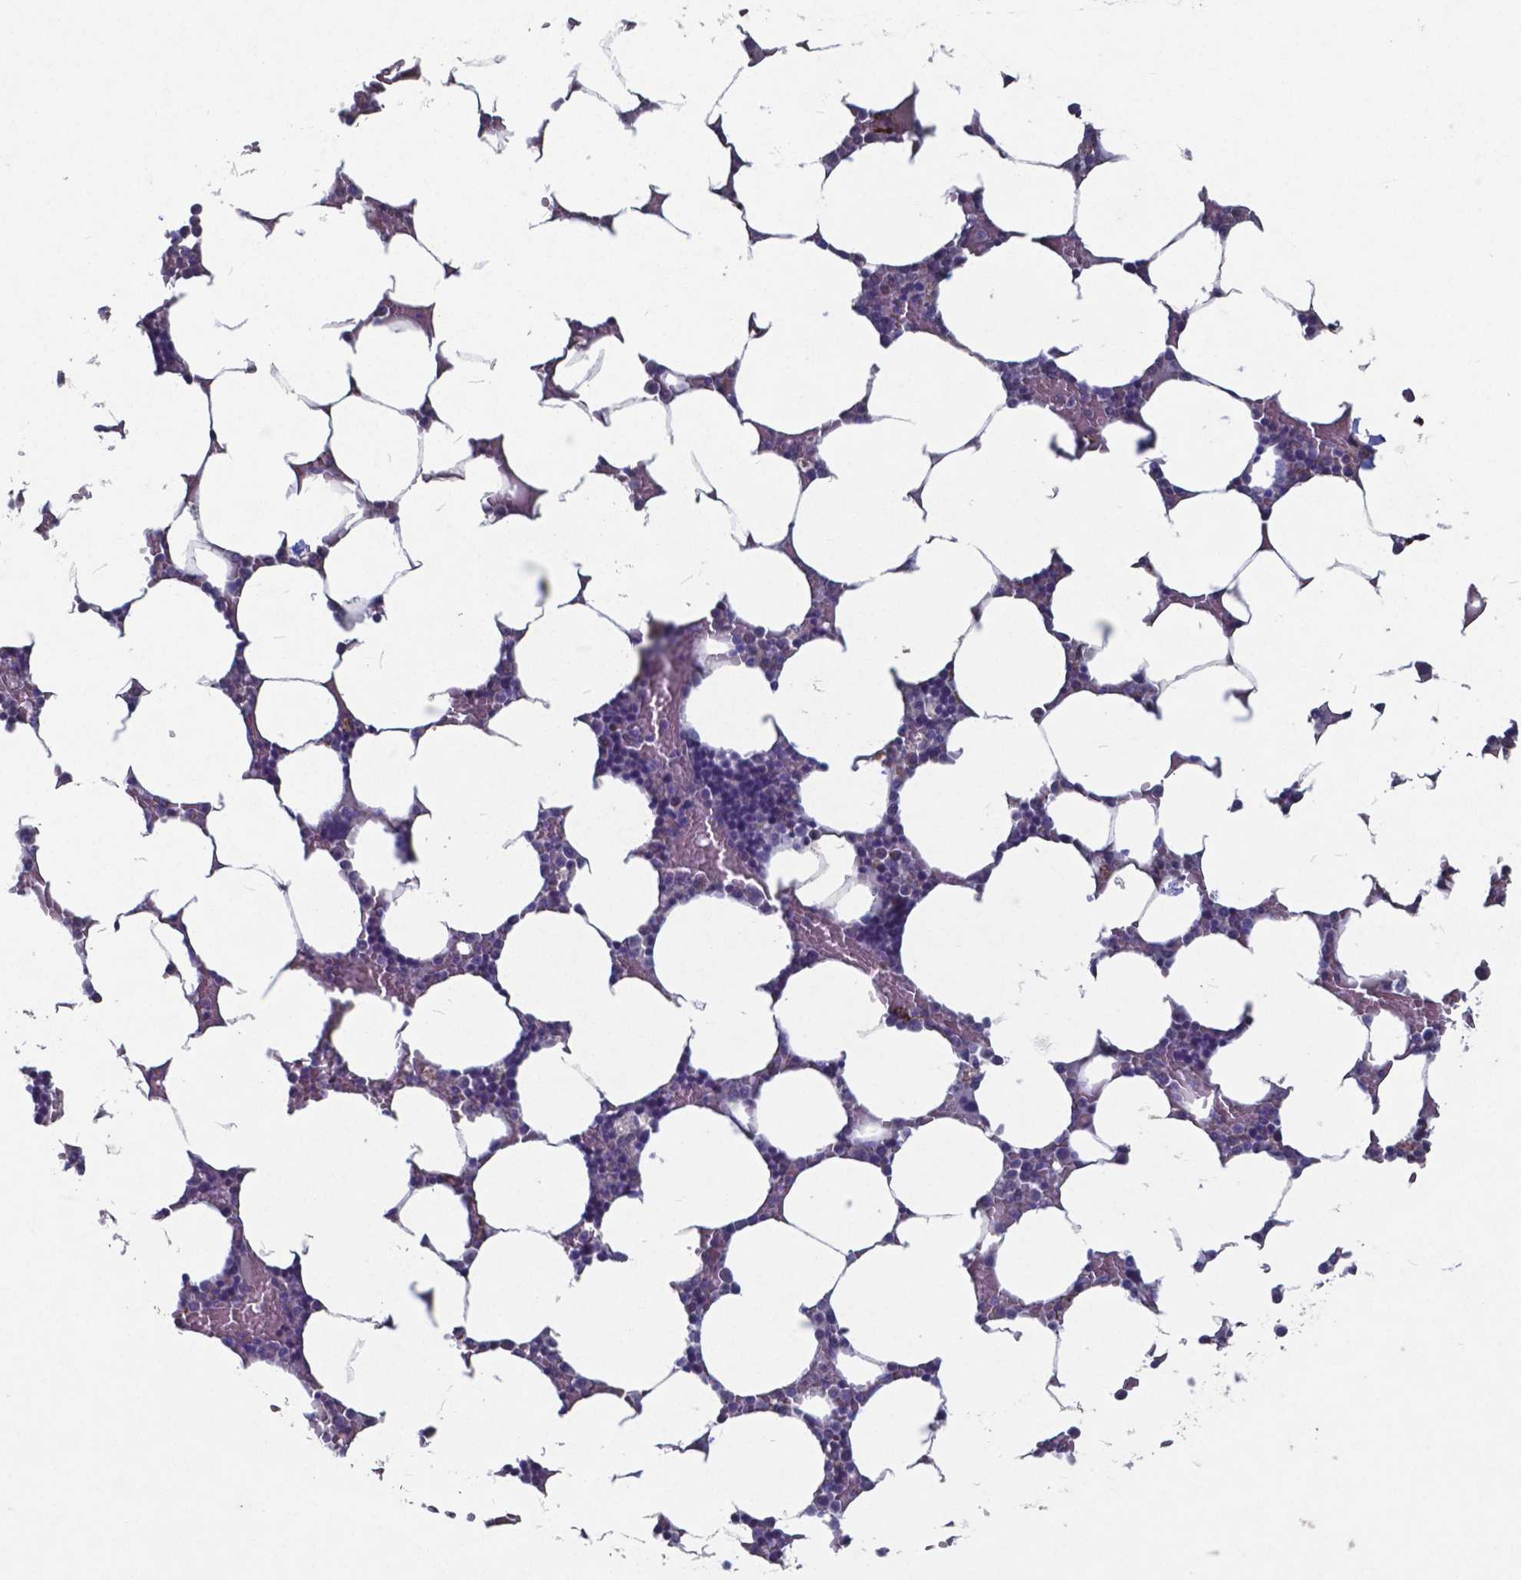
{"staining": {"intensity": "moderate", "quantity": "<25%", "location": "cytoplasmic/membranous"}, "tissue": "bone marrow", "cell_type": "Hematopoietic cells", "image_type": "normal", "snomed": [{"axis": "morphology", "description": "Normal tissue, NOS"}, {"axis": "topography", "description": "Bone marrow"}], "caption": "Immunohistochemistry (IHC) histopathology image of unremarkable human bone marrow stained for a protein (brown), which exhibits low levels of moderate cytoplasmic/membranous positivity in about <25% of hematopoietic cells.", "gene": "TTR", "patient": {"sex": "female", "age": 52}}